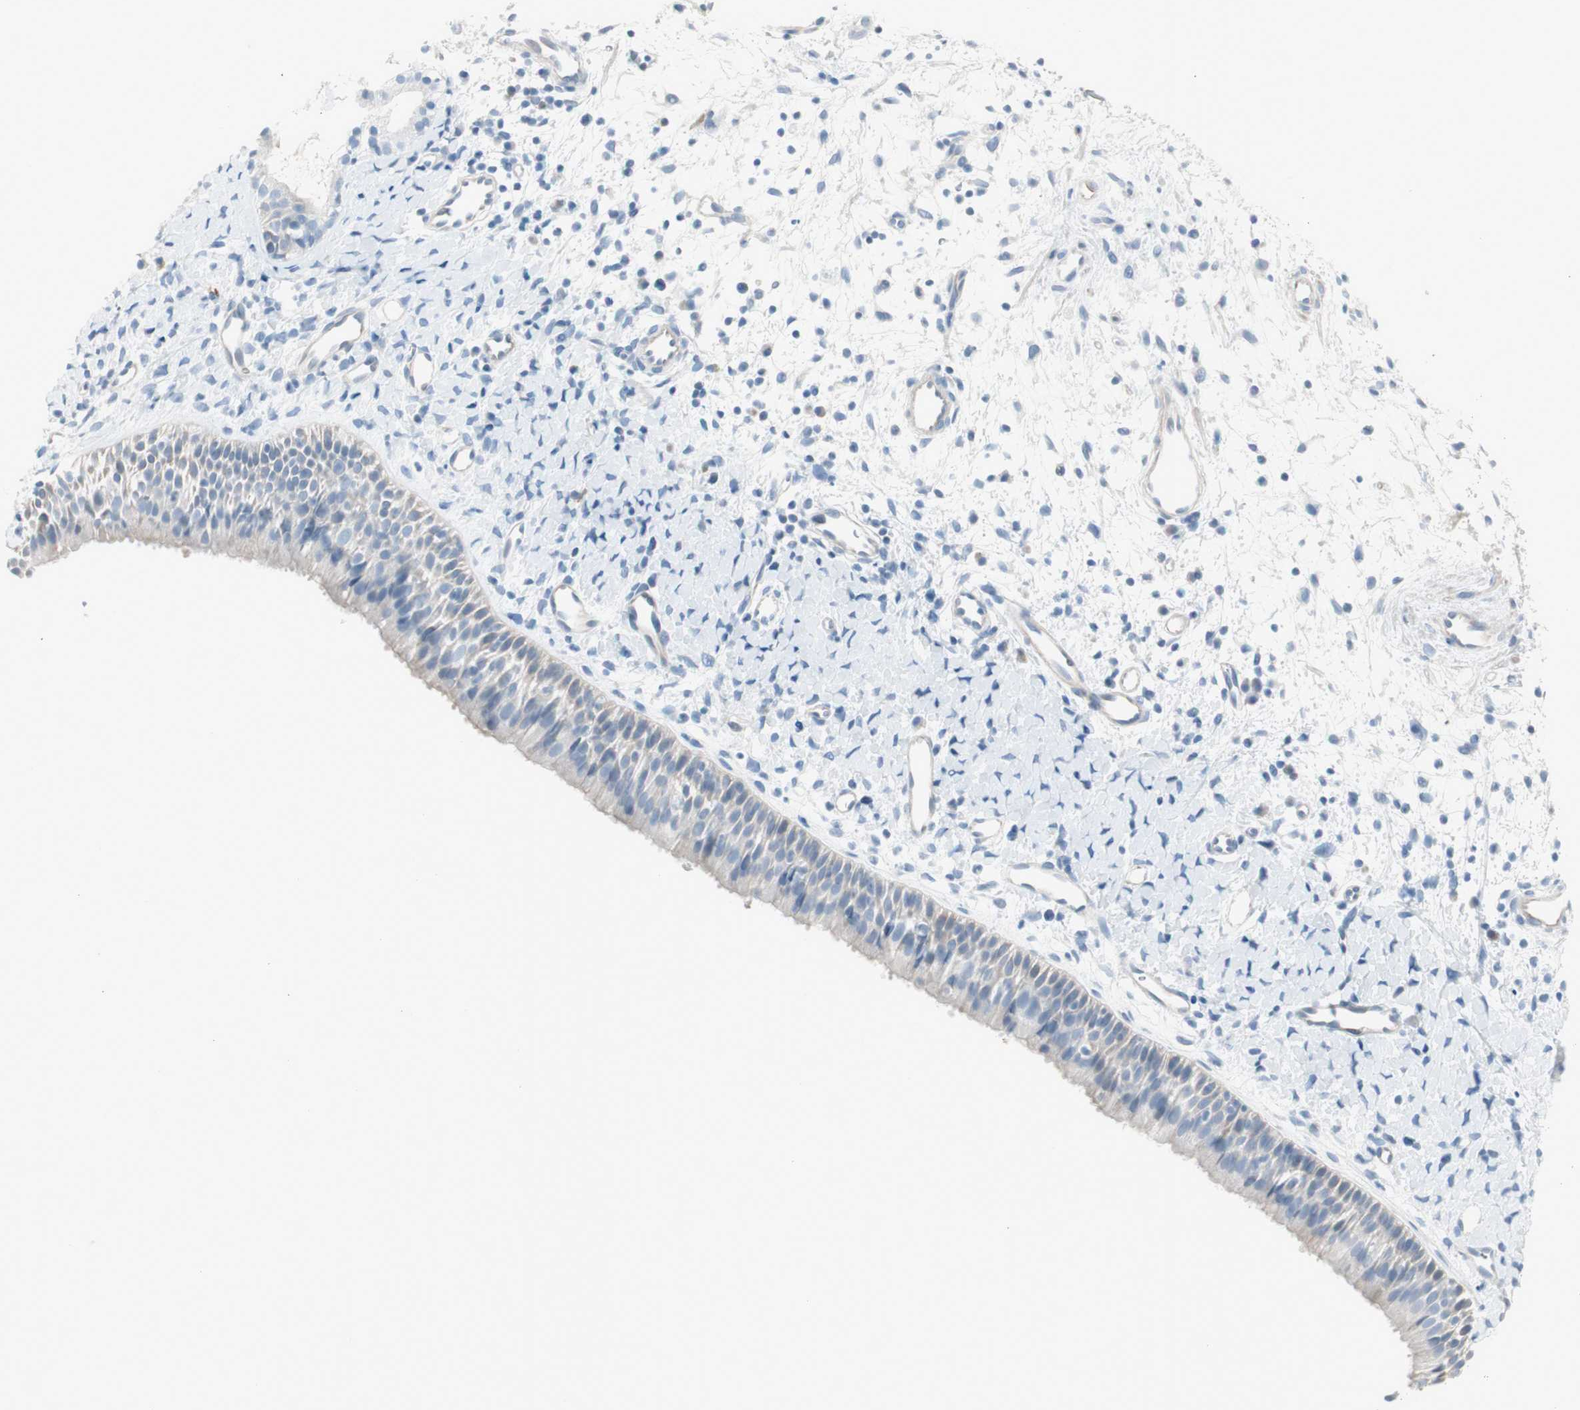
{"staining": {"intensity": "negative", "quantity": "none", "location": "none"}, "tissue": "nasopharynx", "cell_type": "Respiratory epithelial cells", "image_type": "normal", "snomed": [{"axis": "morphology", "description": "Normal tissue, NOS"}, {"axis": "topography", "description": "Nasopharynx"}], "caption": "Human nasopharynx stained for a protein using immunohistochemistry displays no positivity in respiratory epithelial cells.", "gene": "CDHR5", "patient": {"sex": "male", "age": 22}}